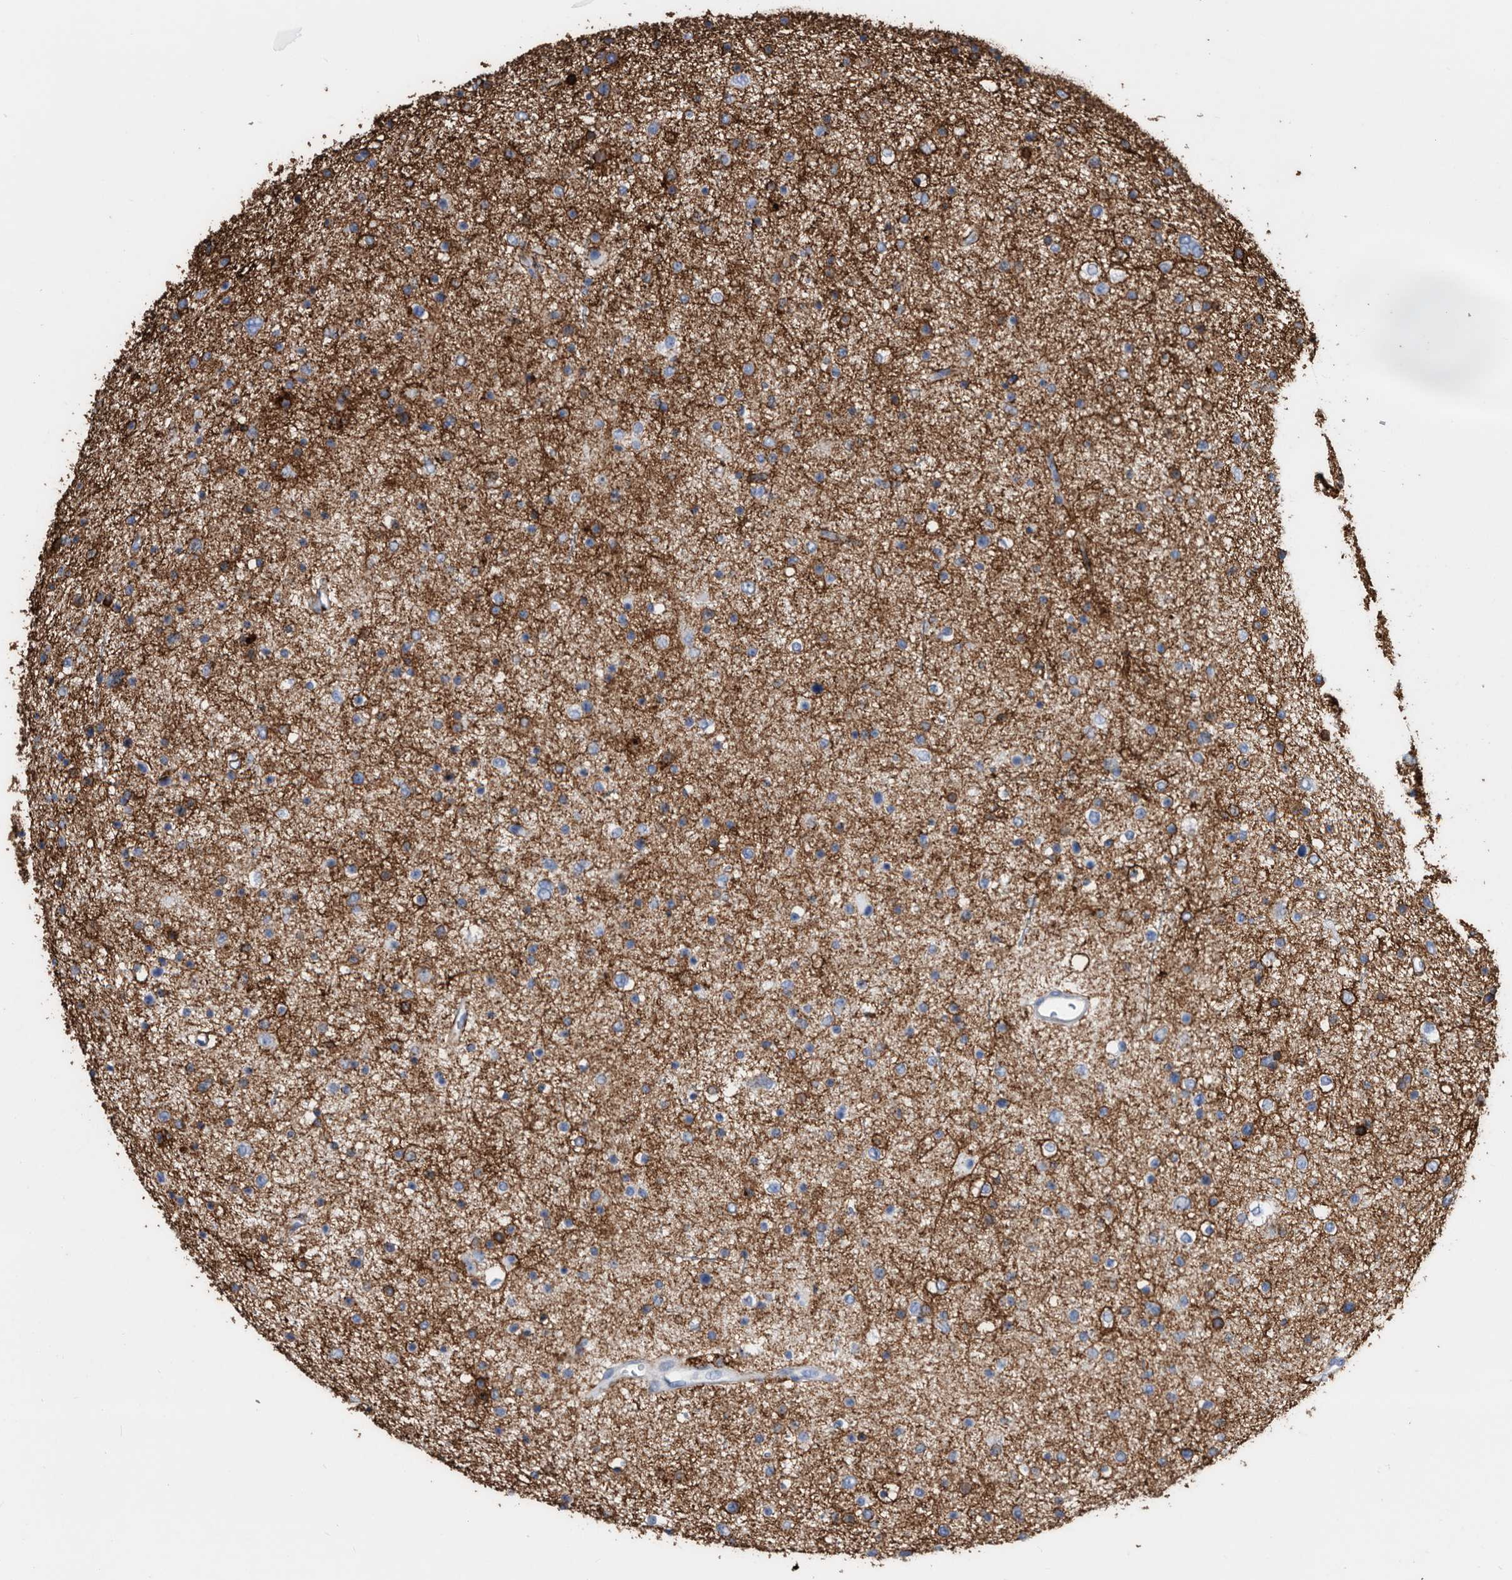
{"staining": {"intensity": "strong", "quantity": "<25%", "location": "cytoplasmic/membranous"}, "tissue": "glioma", "cell_type": "Tumor cells", "image_type": "cancer", "snomed": [{"axis": "morphology", "description": "Glioma, malignant, Low grade"}, {"axis": "topography", "description": "Brain"}], "caption": "A high-resolution histopathology image shows immunohistochemistry (IHC) staining of glioma, which demonstrates strong cytoplasmic/membranous expression in approximately <25% of tumor cells.", "gene": "MS4A4A", "patient": {"sex": "female", "age": 37}}